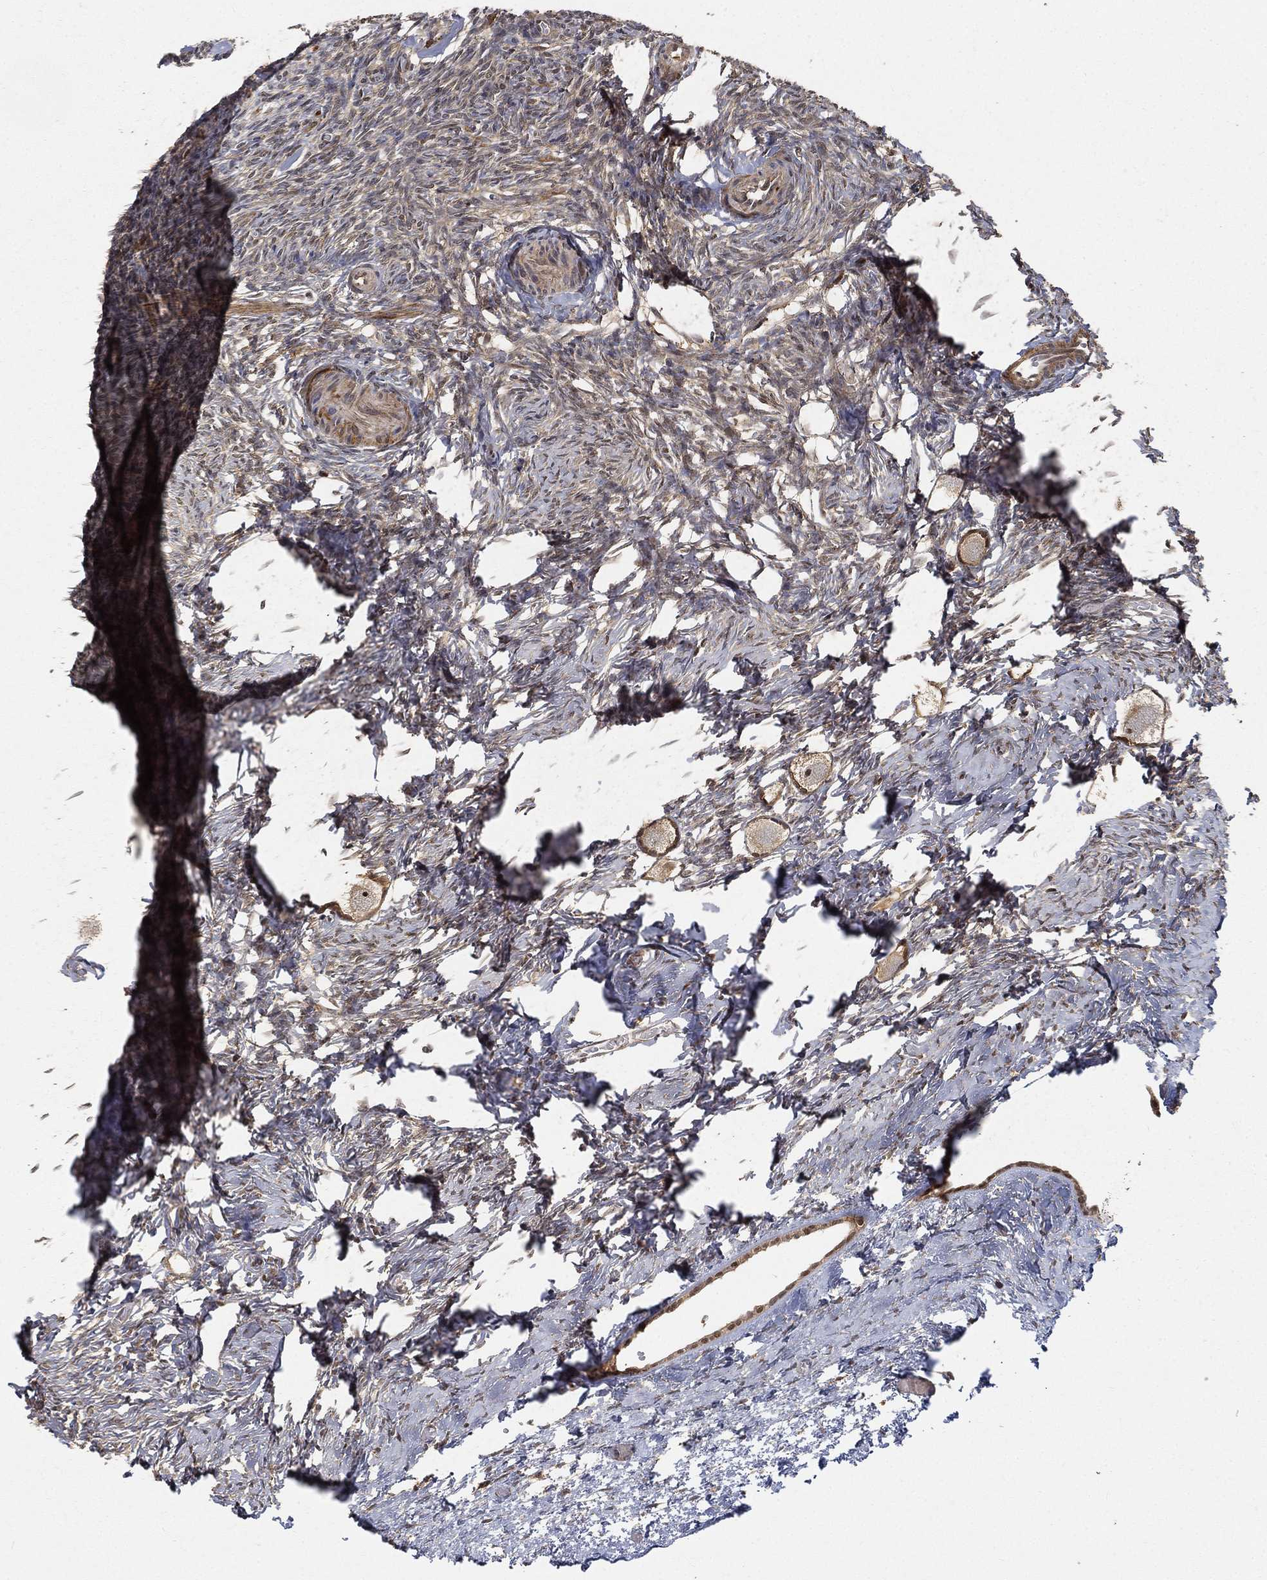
{"staining": {"intensity": "moderate", "quantity": "25%-75%", "location": "nuclear"}, "tissue": "ovary", "cell_type": "Follicle cells", "image_type": "normal", "snomed": [{"axis": "morphology", "description": "Normal tissue, NOS"}, {"axis": "topography", "description": "Ovary"}], "caption": "Moderate nuclear positivity is identified in about 25%-75% of follicle cells in normal ovary. (Brightfield microscopy of DAB IHC at high magnification).", "gene": "CRYL1", "patient": {"sex": "female", "age": 27}}